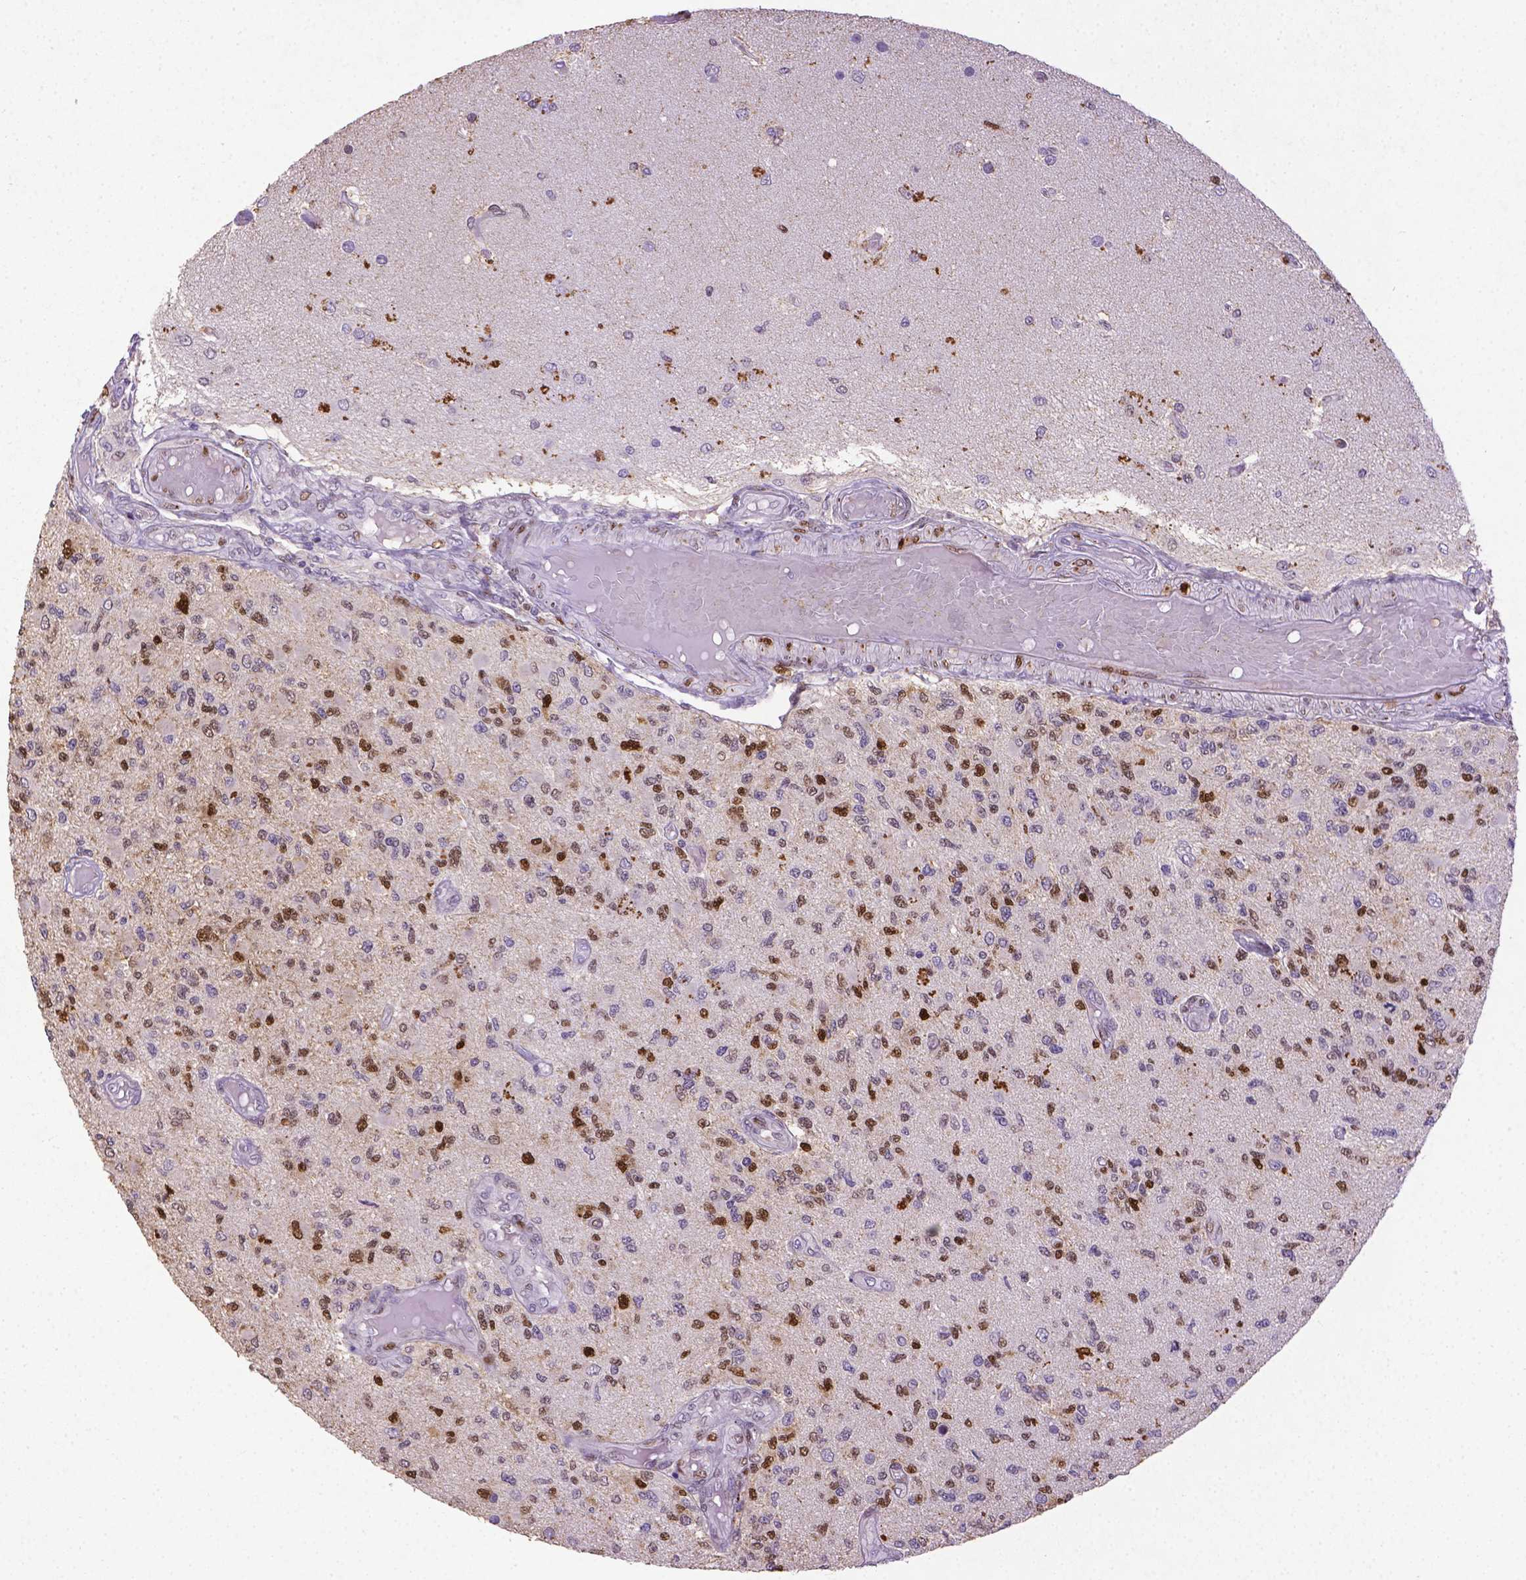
{"staining": {"intensity": "moderate", "quantity": "25%-75%", "location": "nuclear"}, "tissue": "glioma", "cell_type": "Tumor cells", "image_type": "cancer", "snomed": [{"axis": "morphology", "description": "Glioma, malignant, High grade"}, {"axis": "topography", "description": "Brain"}], "caption": "Malignant glioma (high-grade) stained for a protein (brown) shows moderate nuclear positive staining in about 25%-75% of tumor cells.", "gene": "CDKN1A", "patient": {"sex": "female", "age": 63}}